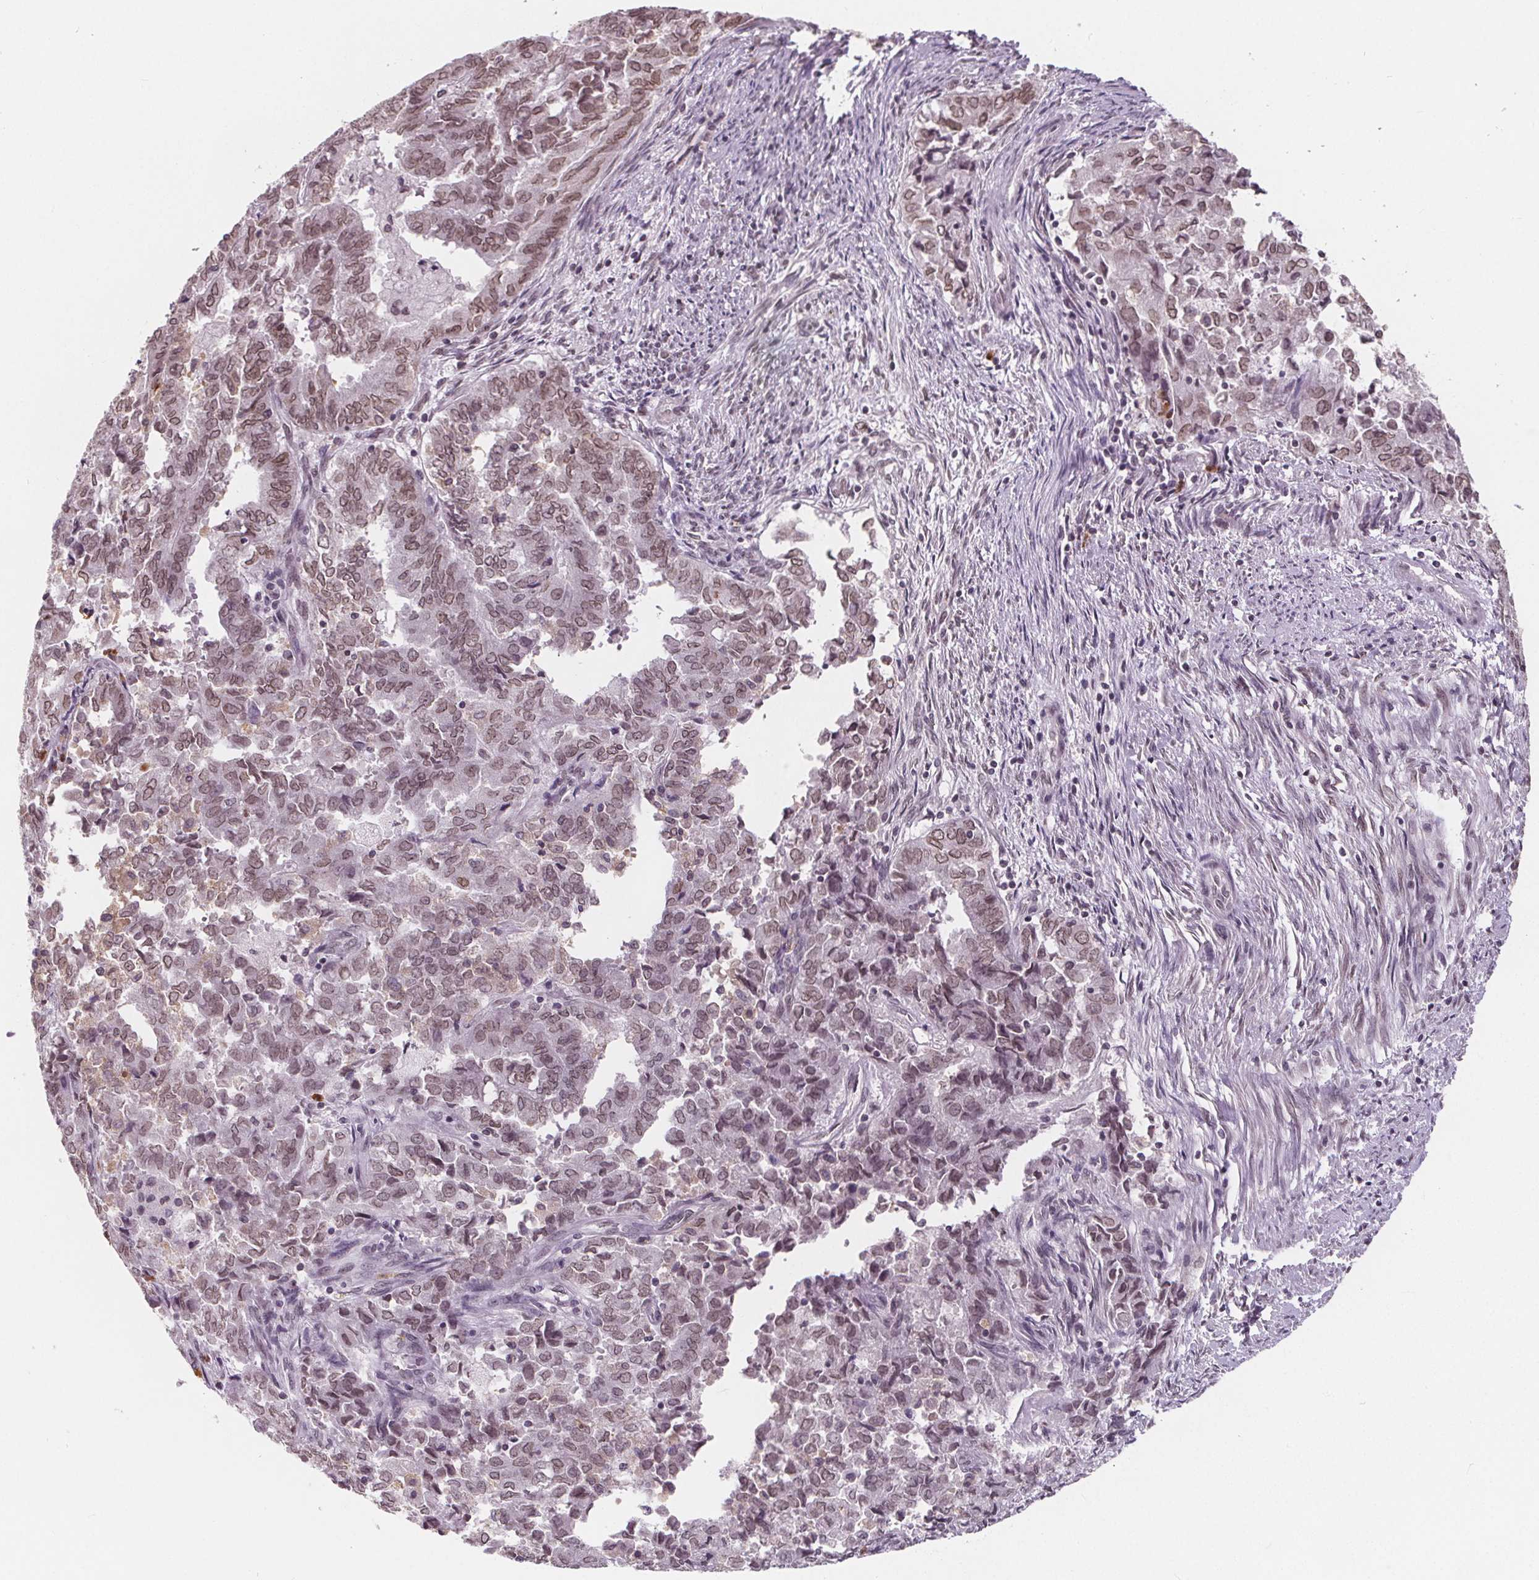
{"staining": {"intensity": "moderate", "quantity": ">75%", "location": "cytoplasmic/membranous,nuclear"}, "tissue": "endometrial cancer", "cell_type": "Tumor cells", "image_type": "cancer", "snomed": [{"axis": "morphology", "description": "Adenocarcinoma, NOS"}, {"axis": "topography", "description": "Endometrium"}], "caption": "DAB immunohistochemical staining of endometrial cancer shows moderate cytoplasmic/membranous and nuclear protein positivity in approximately >75% of tumor cells. (brown staining indicates protein expression, while blue staining denotes nuclei).", "gene": "TTC39C", "patient": {"sex": "female", "age": 72}}